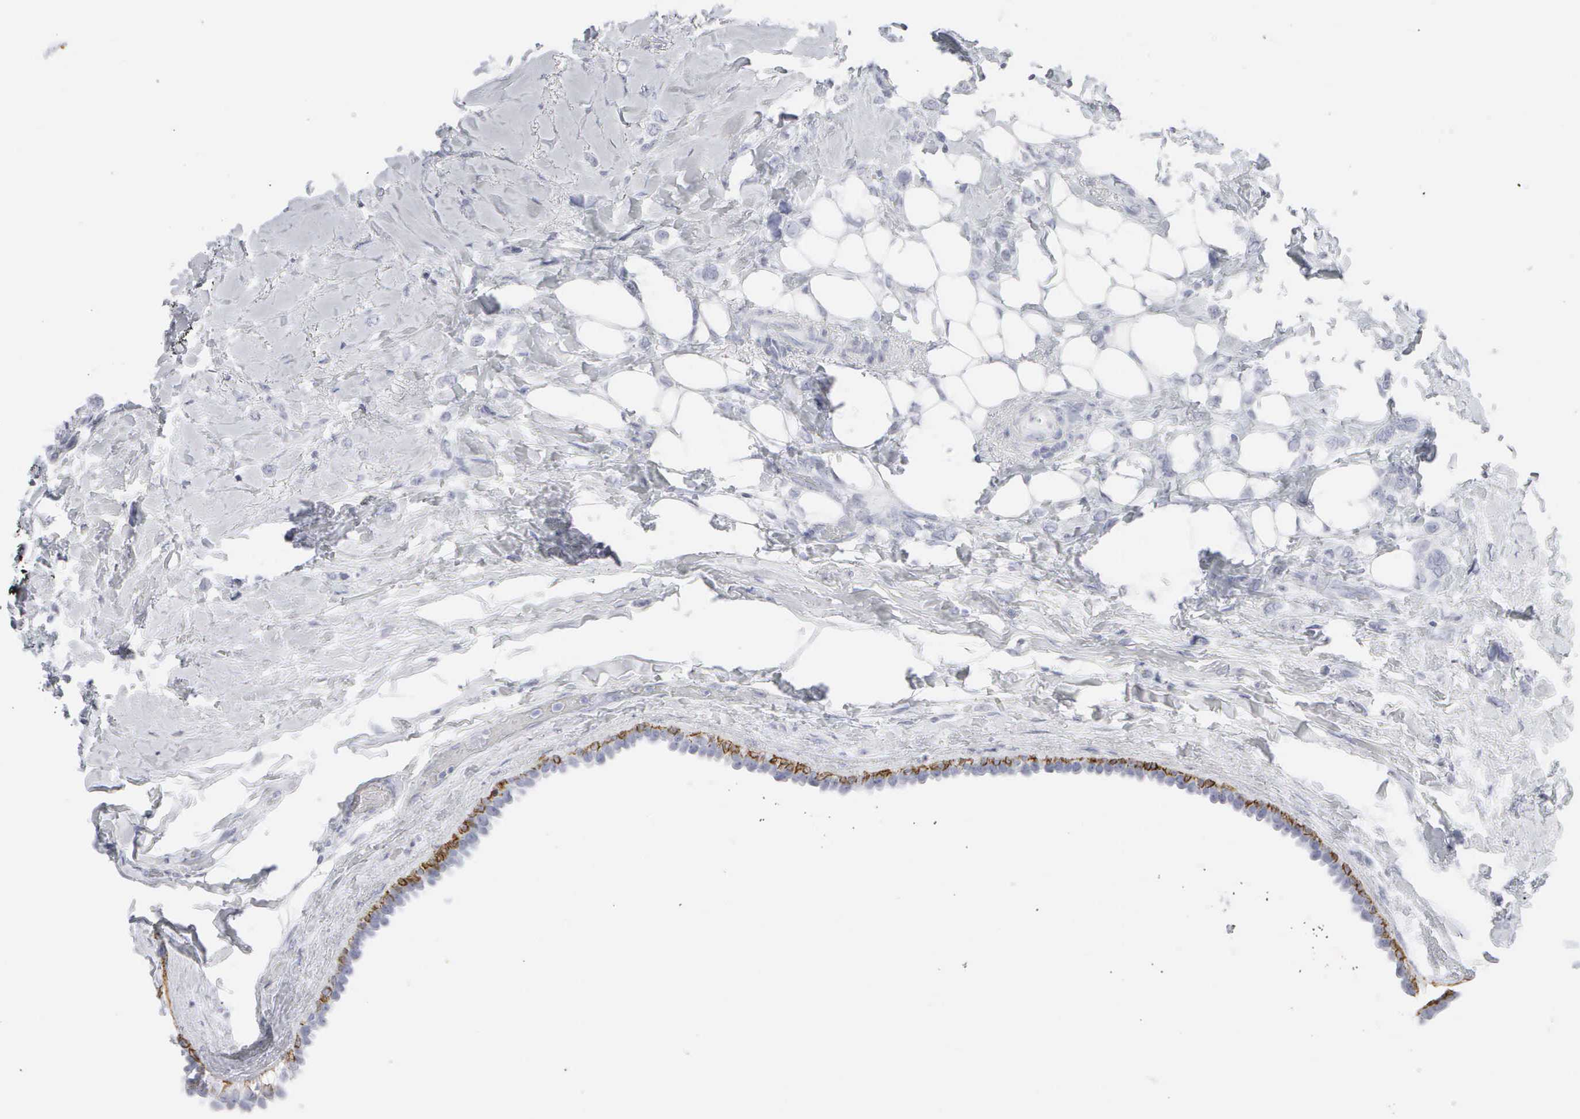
{"staining": {"intensity": "negative", "quantity": "none", "location": "none"}, "tissue": "breast cancer", "cell_type": "Tumor cells", "image_type": "cancer", "snomed": [{"axis": "morphology", "description": "Duct carcinoma"}, {"axis": "topography", "description": "Breast"}], "caption": "A photomicrograph of human breast cancer is negative for staining in tumor cells.", "gene": "KRT14", "patient": {"sex": "female", "age": 72}}